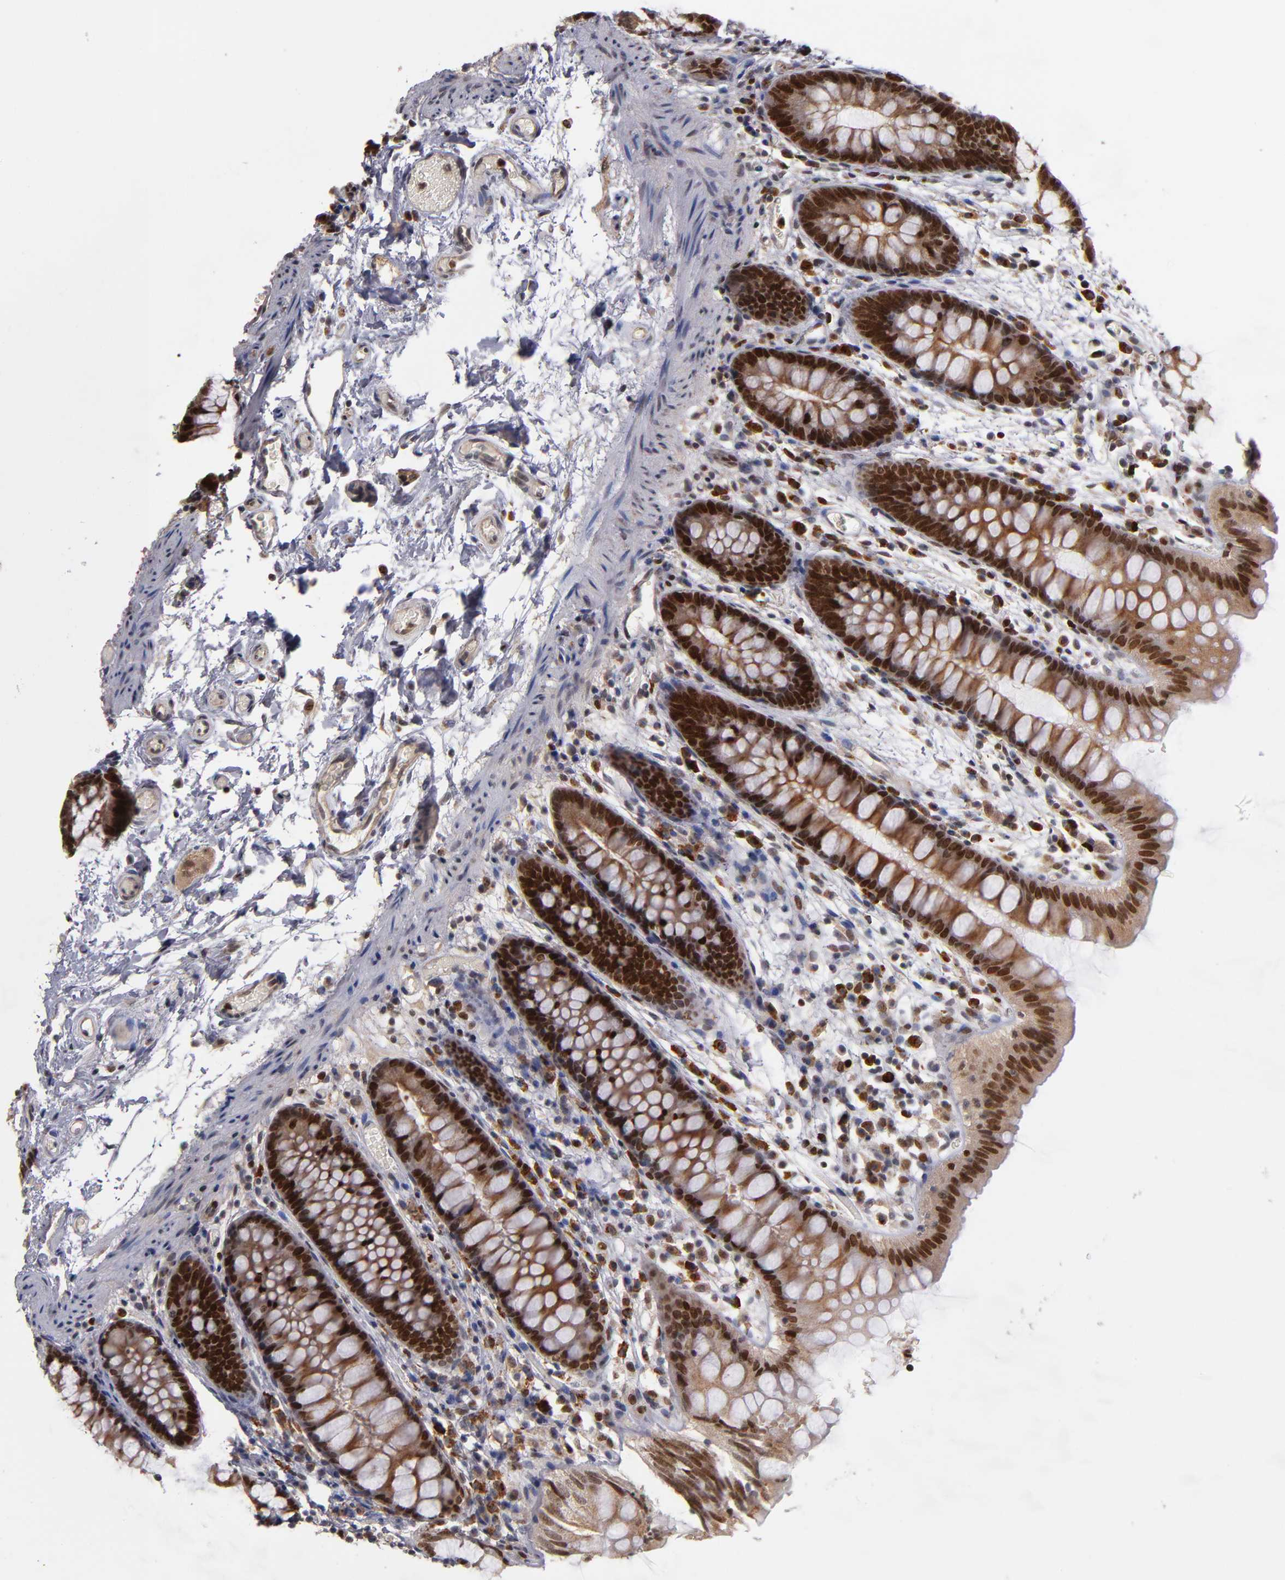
{"staining": {"intensity": "weak", "quantity": ">75%", "location": "cytoplasmic/membranous,nuclear"}, "tissue": "colon", "cell_type": "Endothelial cells", "image_type": "normal", "snomed": [{"axis": "morphology", "description": "Normal tissue, NOS"}, {"axis": "topography", "description": "Smooth muscle"}, {"axis": "topography", "description": "Colon"}], "caption": "Weak cytoplasmic/membranous,nuclear staining is seen in approximately >75% of endothelial cells in benign colon.", "gene": "KDM6A", "patient": {"sex": "male", "age": 67}}